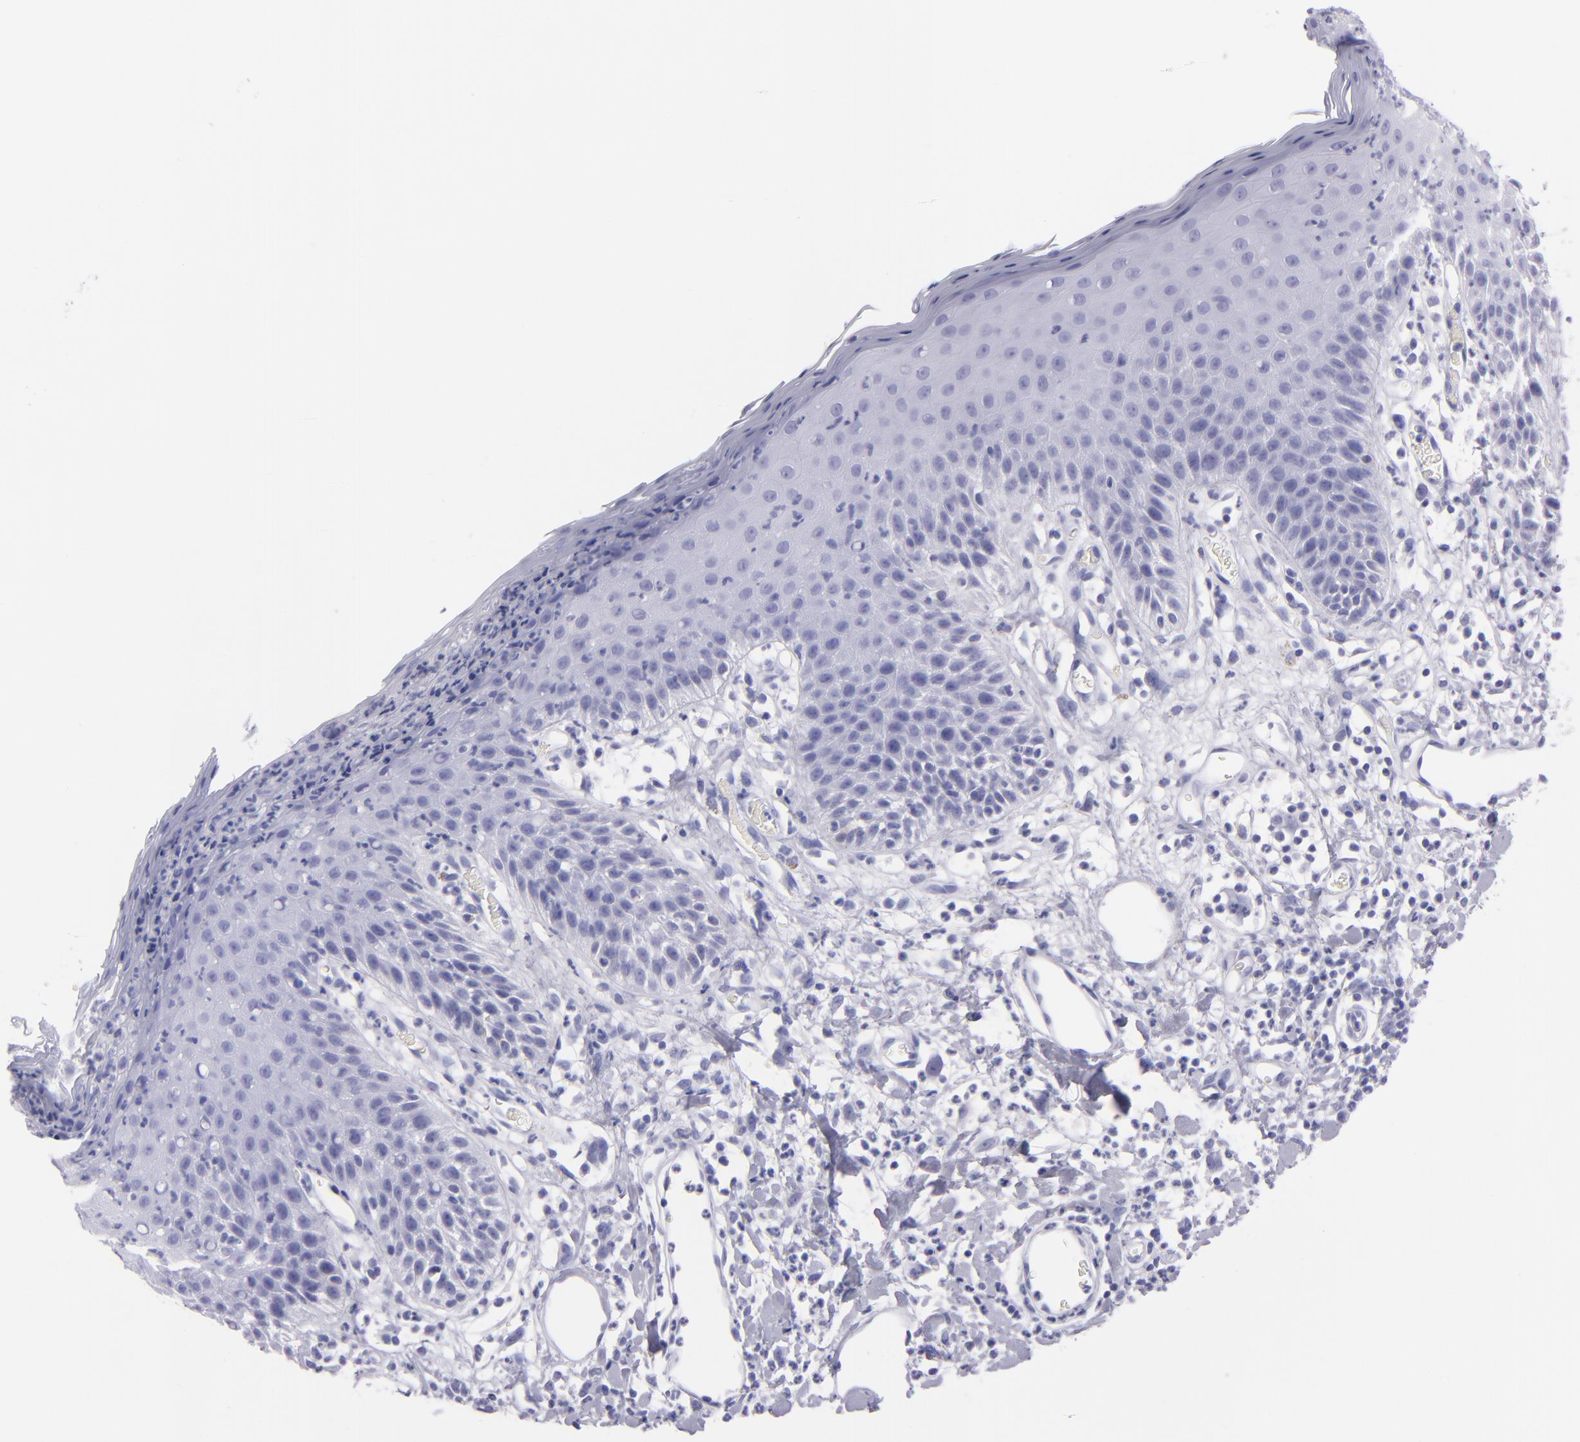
{"staining": {"intensity": "negative", "quantity": "none", "location": "none"}, "tissue": "skin", "cell_type": "Epidermal cells", "image_type": "normal", "snomed": [{"axis": "morphology", "description": "Normal tissue, NOS"}, {"axis": "topography", "description": "Vulva"}, {"axis": "topography", "description": "Peripheral nerve tissue"}], "caption": "This is an immunohistochemistry (IHC) photomicrograph of normal human skin. There is no staining in epidermal cells.", "gene": "CD38", "patient": {"sex": "female", "age": 68}}